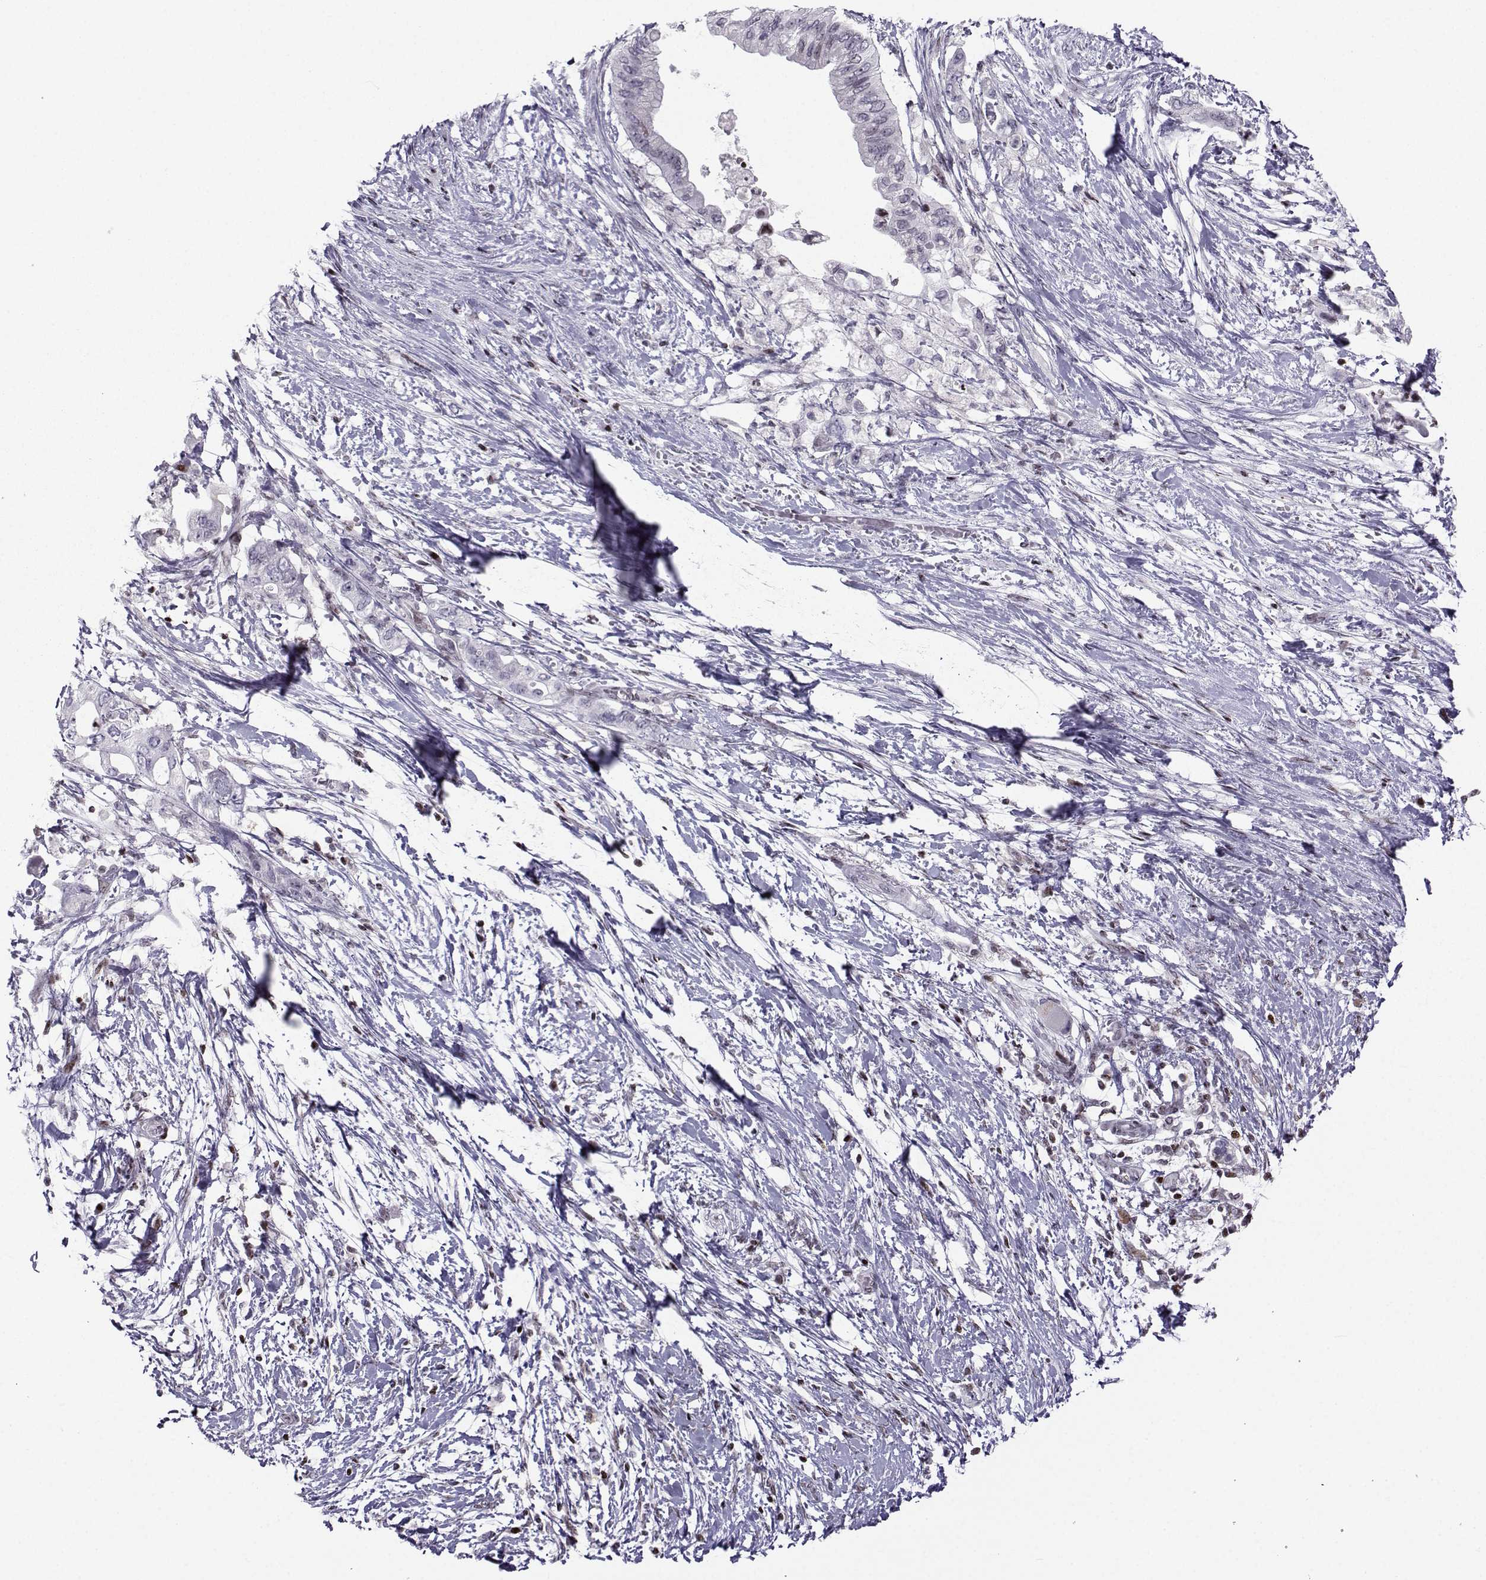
{"staining": {"intensity": "negative", "quantity": "none", "location": "none"}, "tissue": "pancreatic cancer", "cell_type": "Tumor cells", "image_type": "cancer", "snomed": [{"axis": "morphology", "description": "Adenocarcinoma, NOS"}, {"axis": "topography", "description": "Pancreas"}], "caption": "Tumor cells are negative for protein expression in human pancreatic adenocarcinoma.", "gene": "ZNF19", "patient": {"sex": "female", "age": 72}}